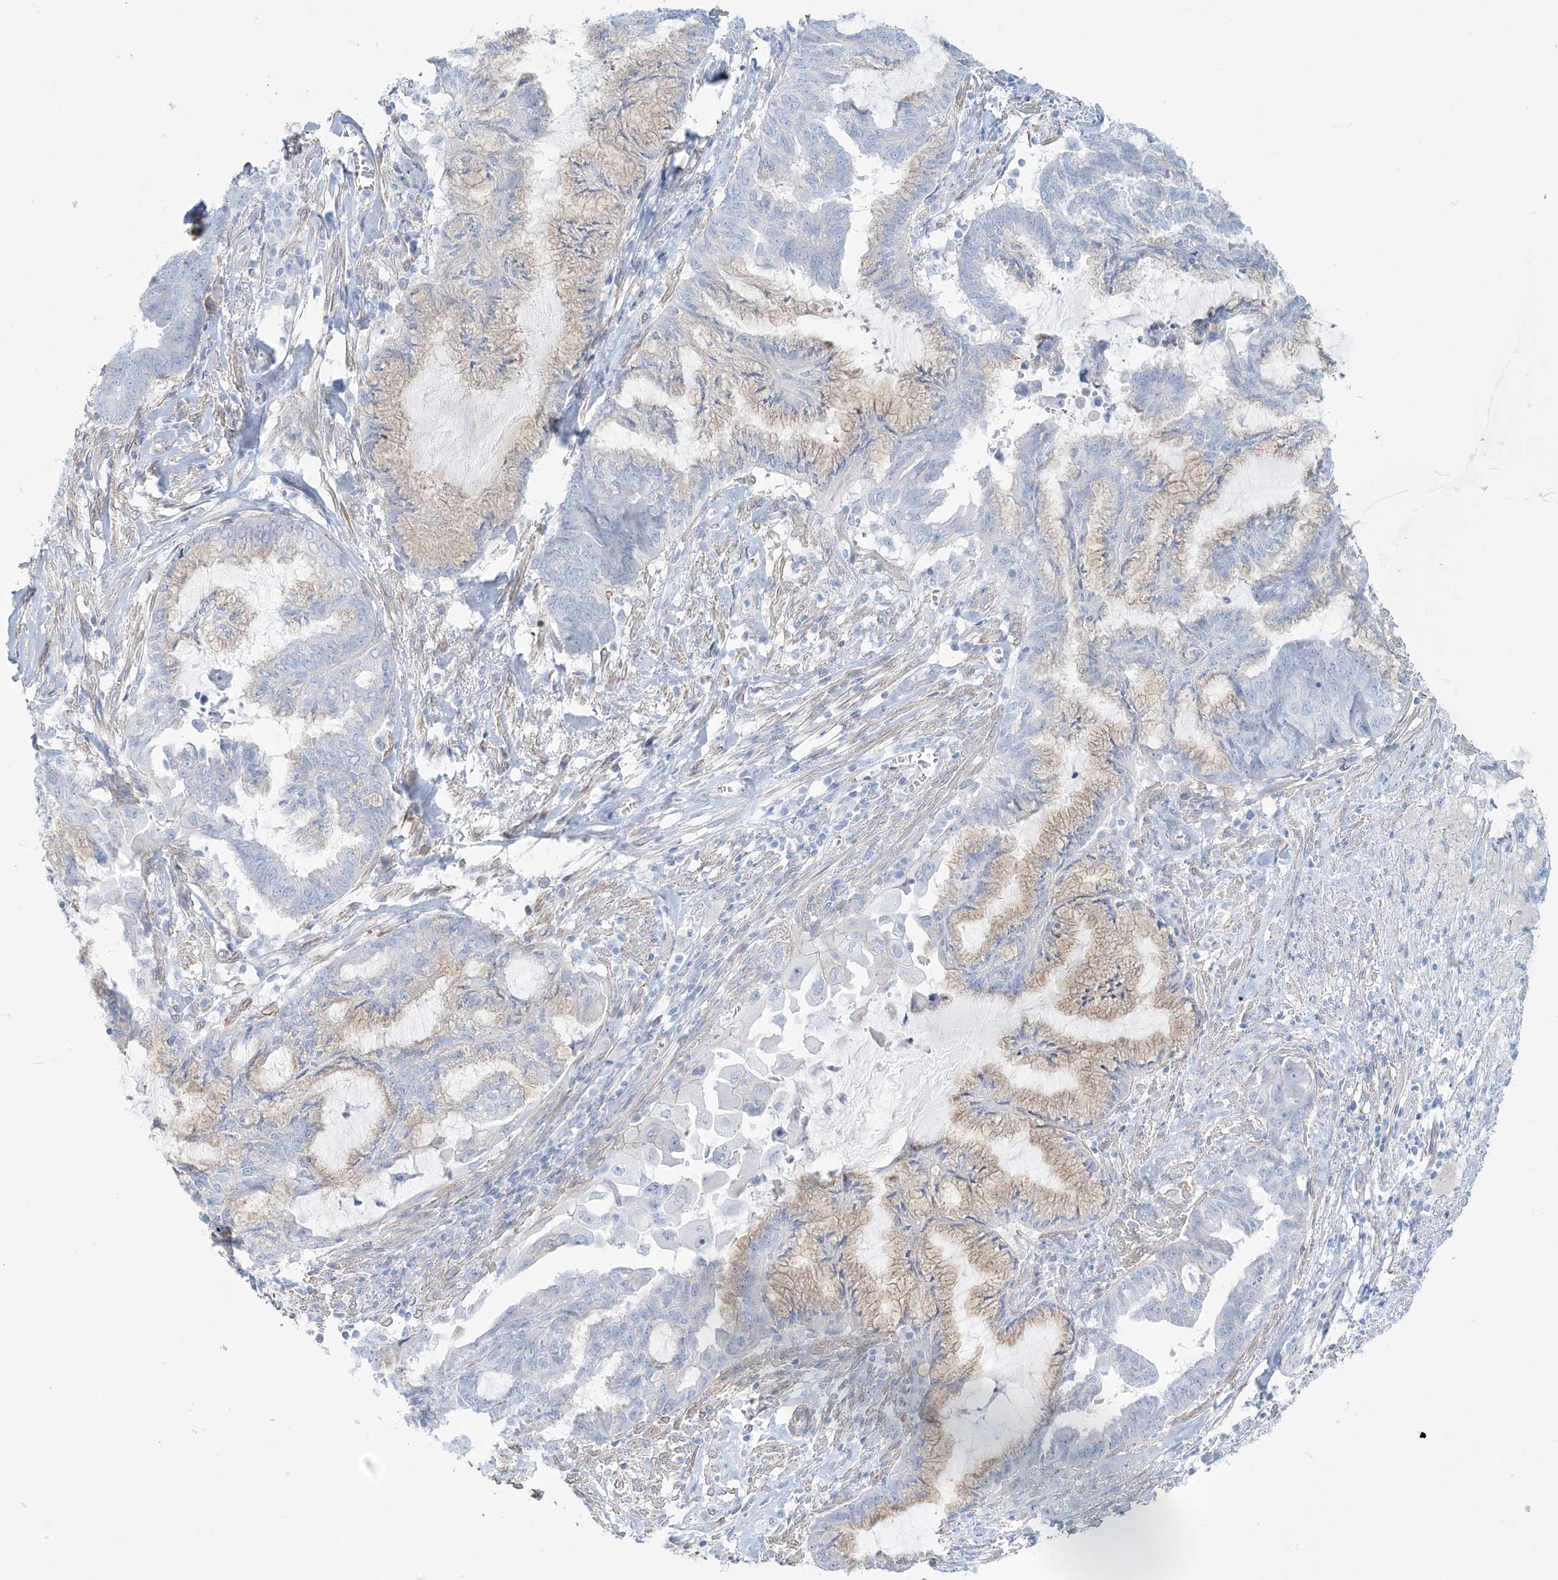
{"staining": {"intensity": "weak", "quantity": "25%-75%", "location": "cytoplasmic/membranous"}, "tissue": "endometrial cancer", "cell_type": "Tumor cells", "image_type": "cancer", "snomed": [{"axis": "morphology", "description": "Adenocarcinoma, NOS"}, {"axis": "topography", "description": "Endometrium"}], "caption": "Endometrial cancer stained for a protein (brown) displays weak cytoplasmic/membranous positive staining in about 25%-75% of tumor cells.", "gene": "AGXT", "patient": {"sex": "female", "age": 86}}